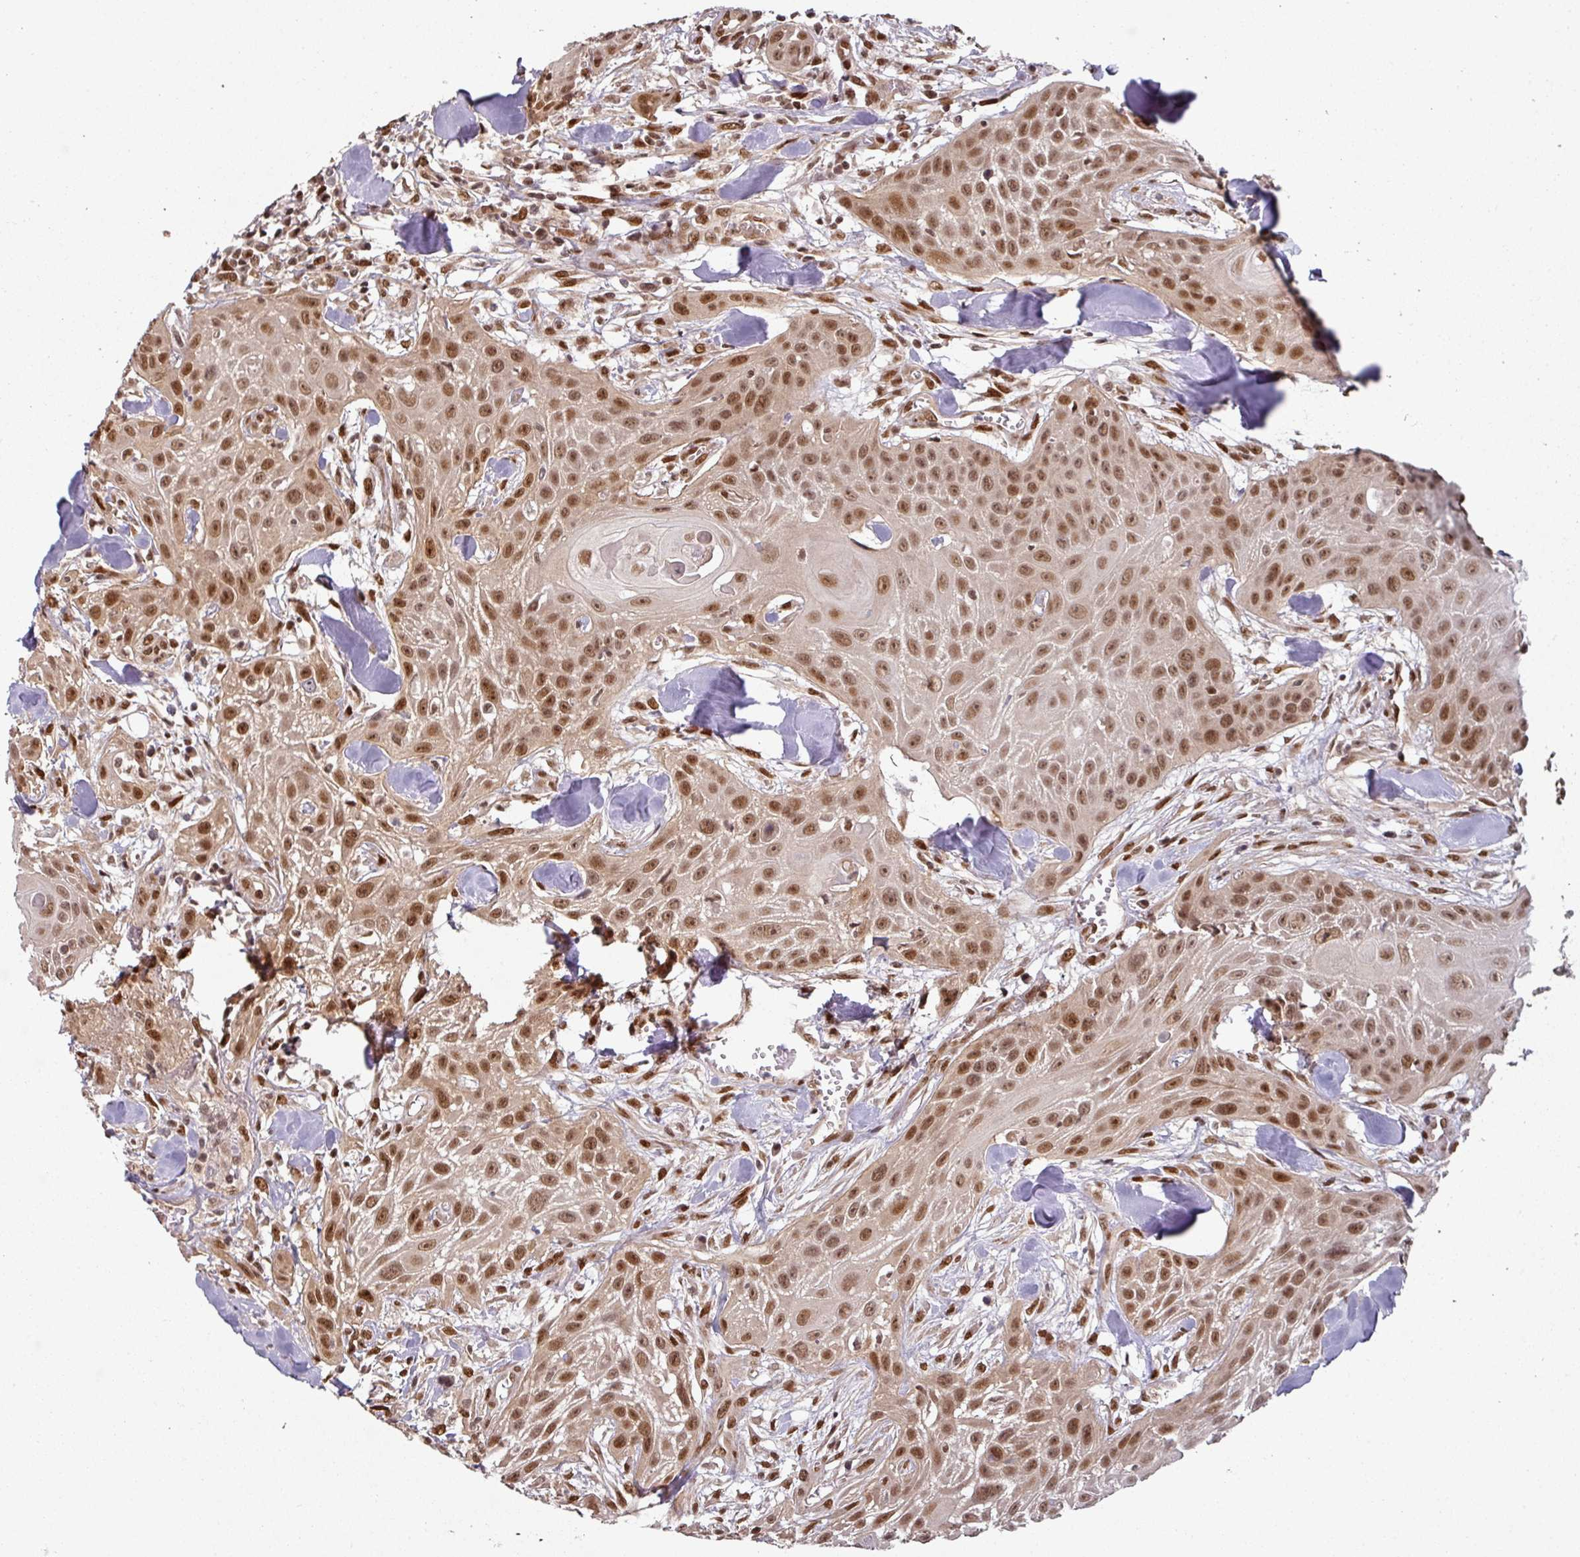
{"staining": {"intensity": "moderate", "quantity": ">75%", "location": "nuclear"}, "tissue": "head and neck cancer", "cell_type": "Tumor cells", "image_type": "cancer", "snomed": [{"axis": "morphology", "description": "Squamous cell carcinoma, NOS"}, {"axis": "topography", "description": "Lymph node"}, {"axis": "topography", "description": "Salivary gland"}, {"axis": "topography", "description": "Head-Neck"}], "caption": "Protein analysis of head and neck cancer (squamous cell carcinoma) tissue reveals moderate nuclear expression in approximately >75% of tumor cells.", "gene": "SIK3", "patient": {"sex": "female", "age": 74}}